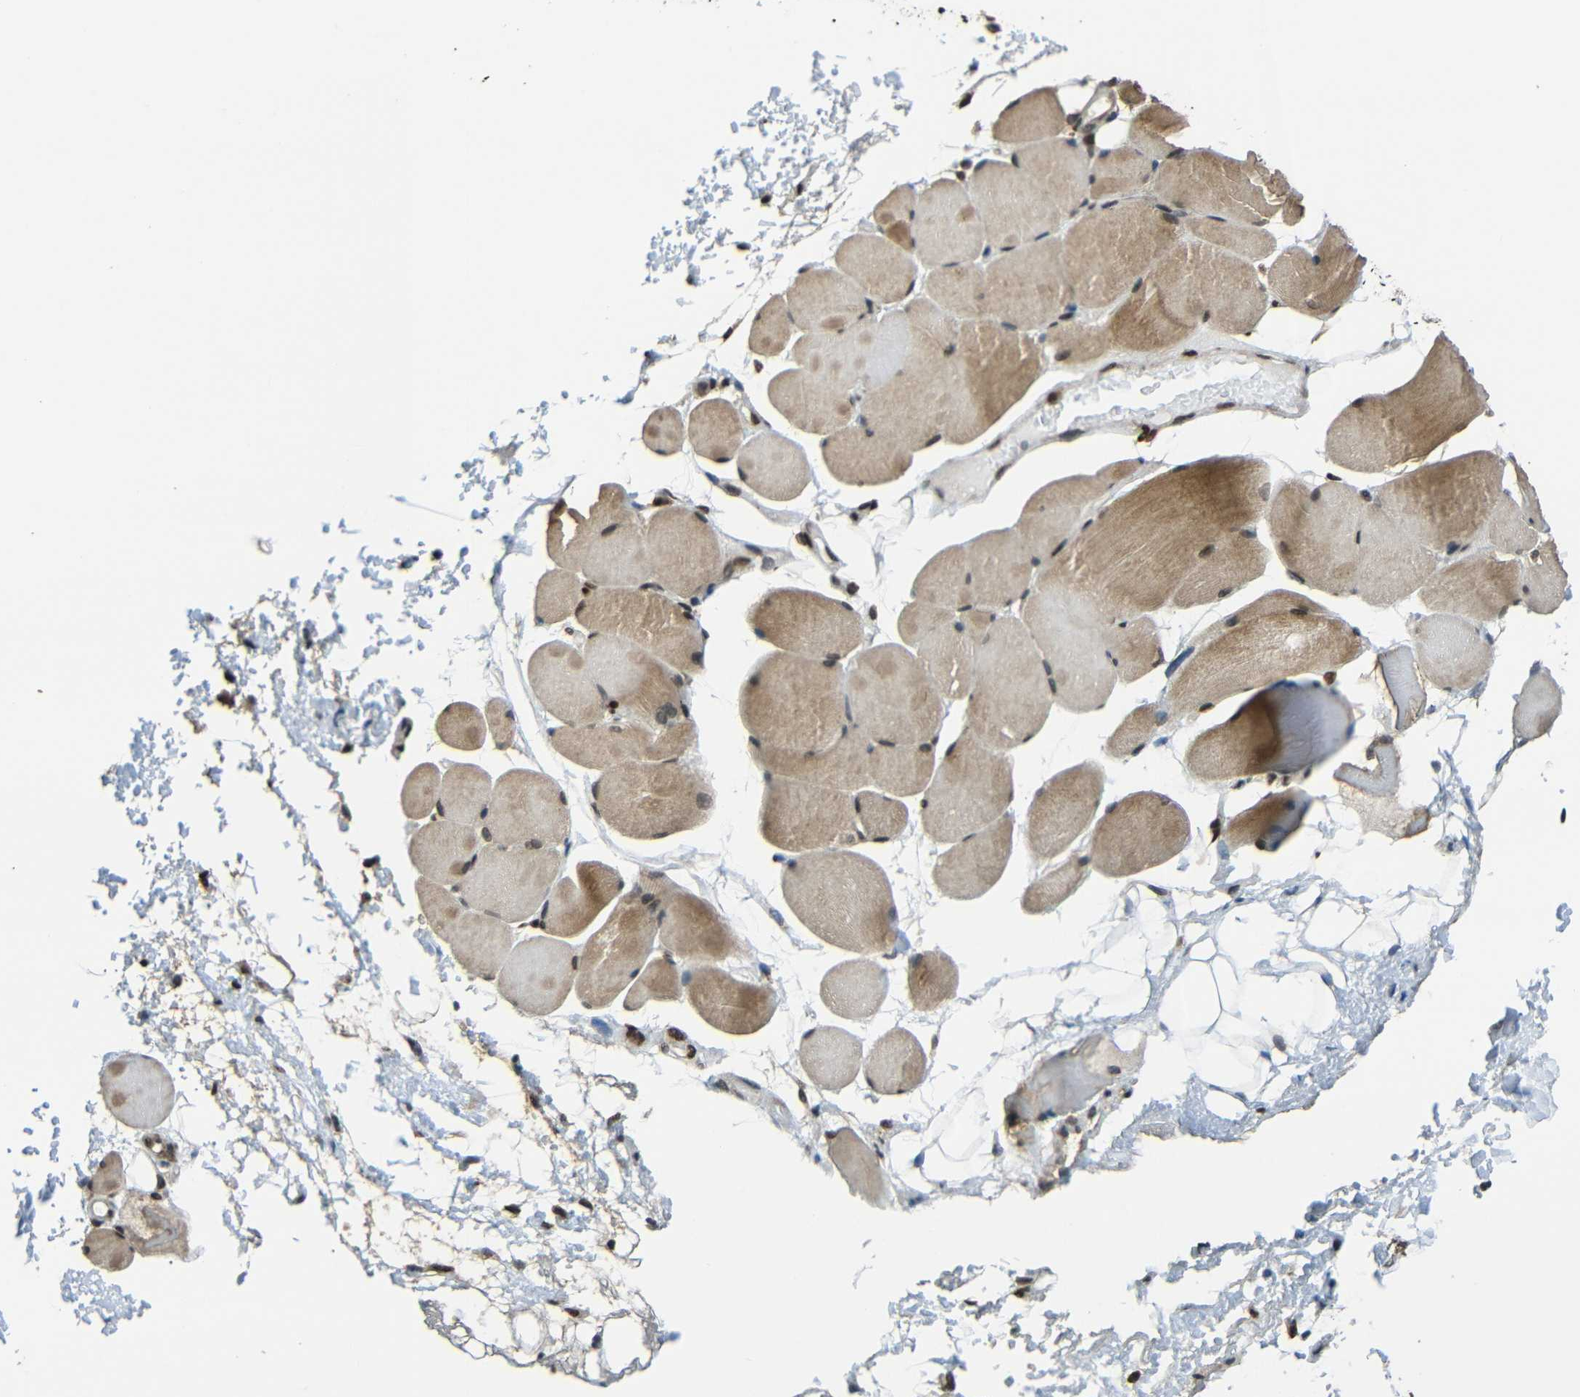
{"staining": {"intensity": "moderate", "quantity": "25%-75%", "location": "cytoplasmic/membranous,nuclear"}, "tissue": "adipose tissue", "cell_type": "Adipocytes", "image_type": "normal", "snomed": [{"axis": "morphology", "description": "Normal tissue, NOS"}, {"axis": "morphology", "description": "Inflammation, NOS"}, {"axis": "topography", "description": "Vascular tissue"}, {"axis": "topography", "description": "Salivary gland"}], "caption": "IHC micrograph of unremarkable adipose tissue stained for a protein (brown), which displays medium levels of moderate cytoplasmic/membranous,nuclear staining in approximately 25%-75% of adipocytes.", "gene": "PSIP1", "patient": {"sex": "female", "age": 75}}